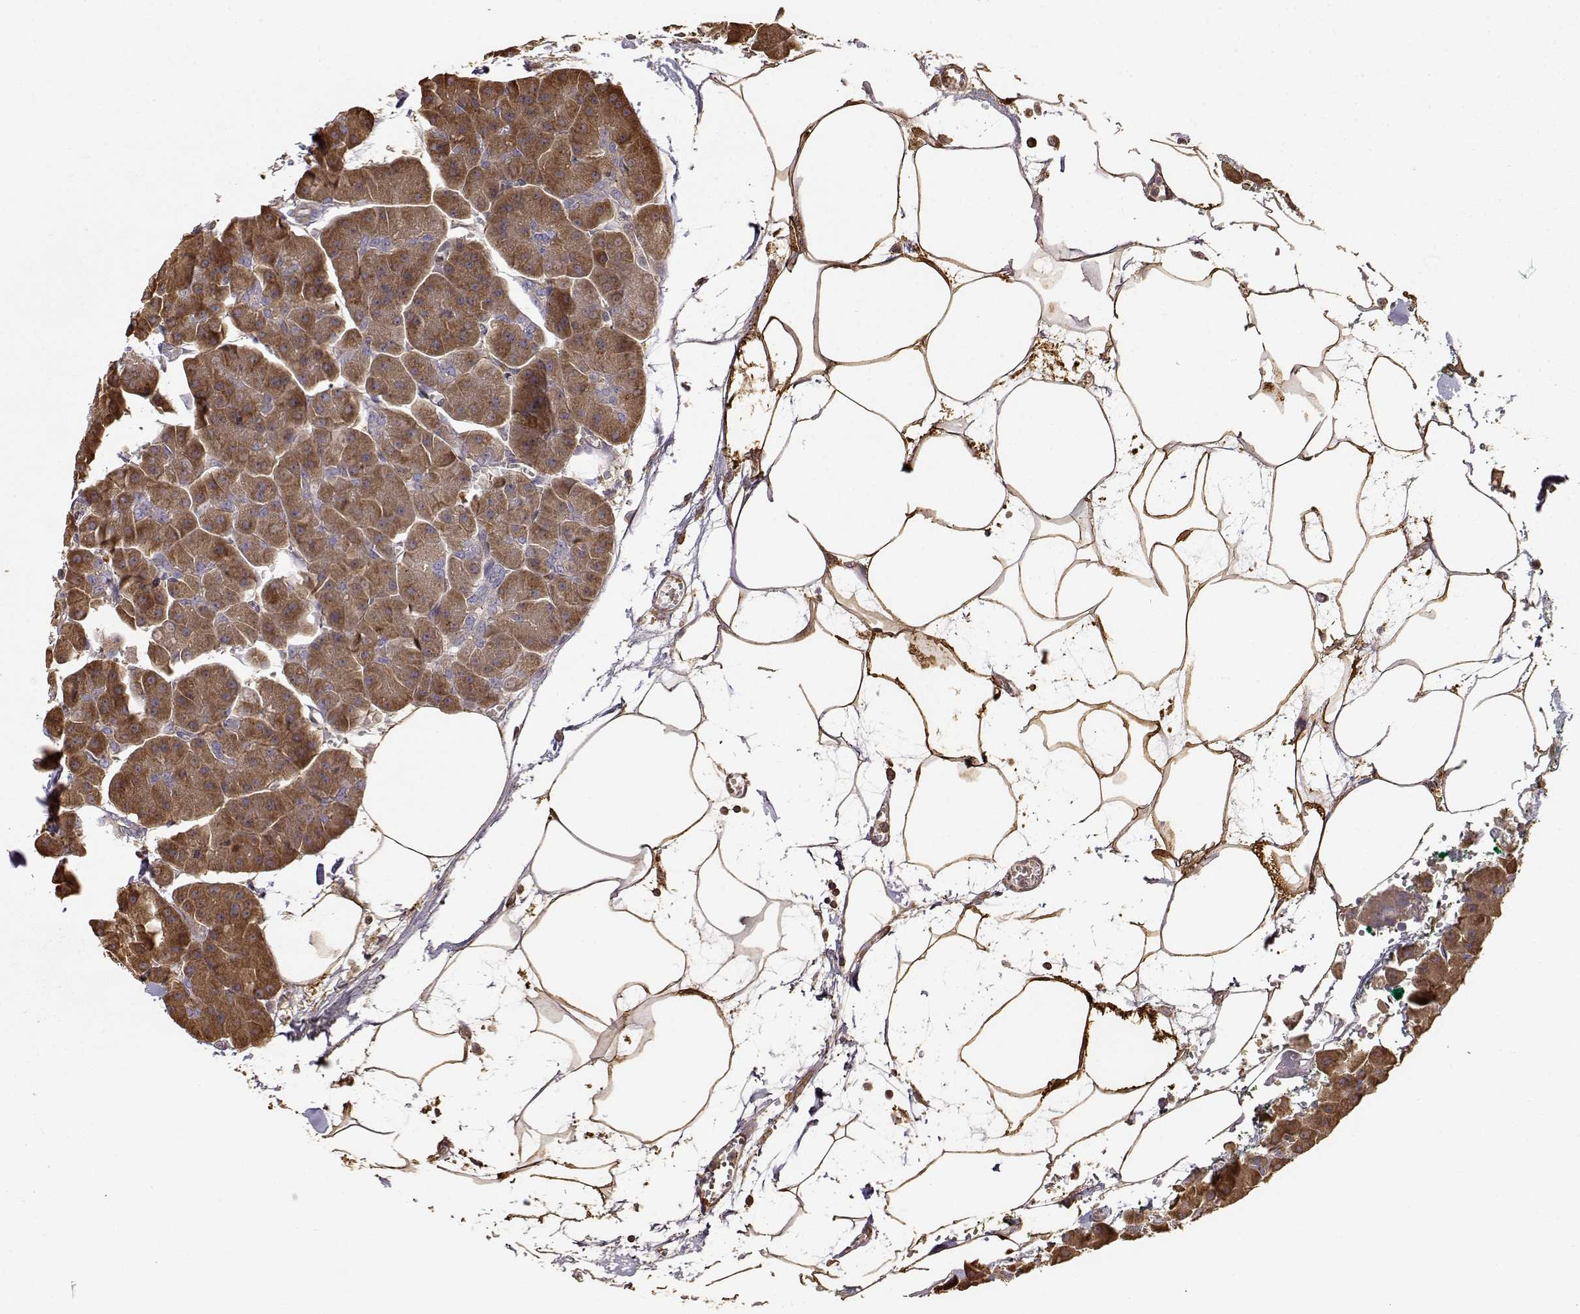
{"staining": {"intensity": "moderate", "quantity": ">75%", "location": "cytoplasmic/membranous"}, "tissue": "pancreas", "cell_type": "Exocrine glandular cells", "image_type": "normal", "snomed": [{"axis": "morphology", "description": "Normal tissue, NOS"}, {"axis": "topography", "description": "Adipose tissue"}, {"axis": "topography", "description": "Pancreas"}, {"axis": "topography", "description": "Peripheral nerve tissue"}], "caption": "Immunohistochemical staining of unremarkable human pancreas shows moderate cytoplasmic/membranous protein positivity in about >75% of exocrine glandular cells.", "gene": "CRIM1", "patient": {"sex": "female", "age": 58}}